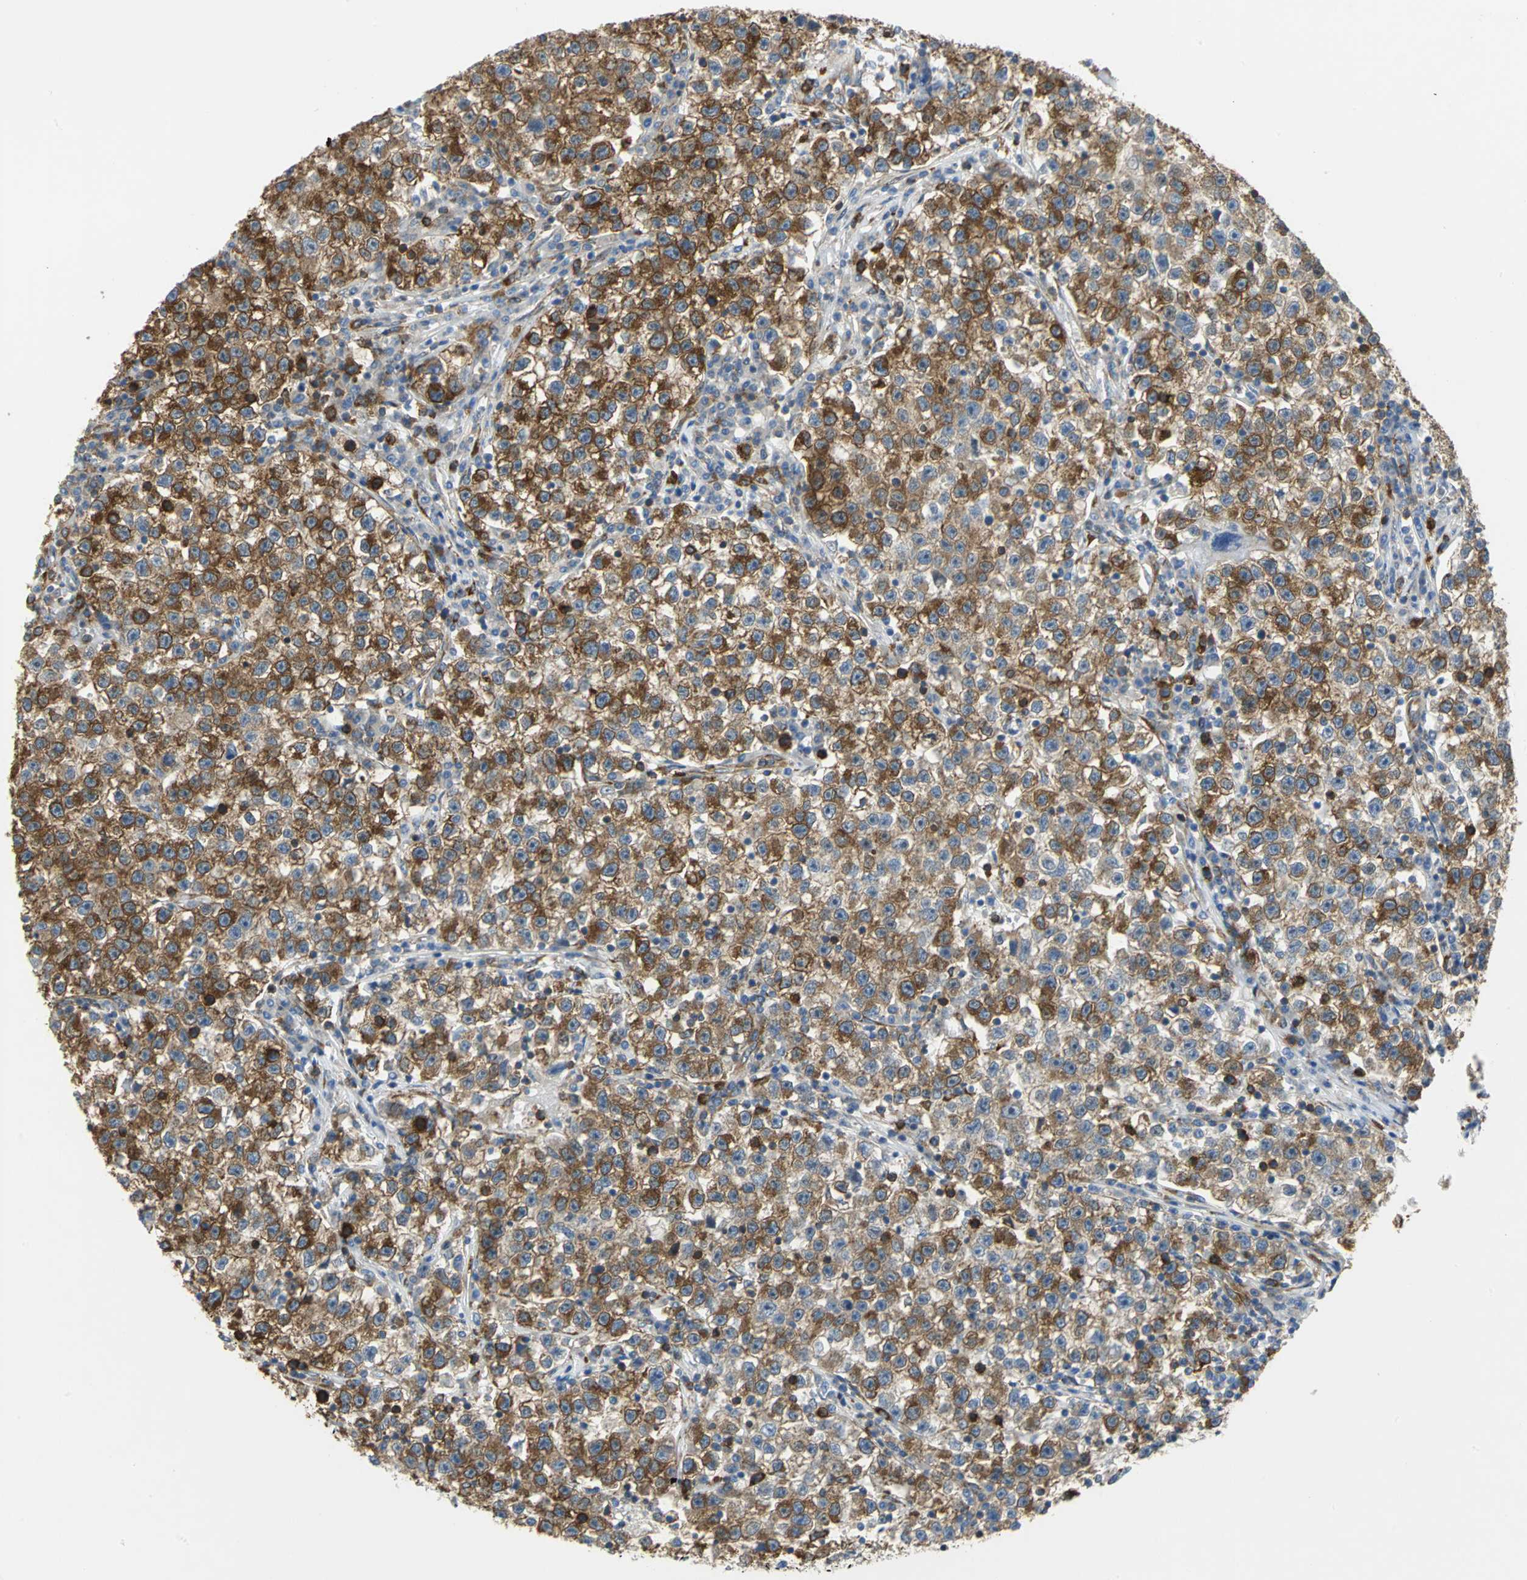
{"staining": {"intensity": "strong", "quantity": ">75%", "location": "cytoplasmic/membranous"}, "tissue": "testis cancer", "cell_type": "Tumor cells", "image_type": "cancer", "snomed": [{"axis": "morphology", "description": "Seminoma, NOS"}, {"axis": "topography", "description": "Testis"}], "caption": "IHC of human testis seminoma reveals high levels of strong cytoplasmic/membranous positivity in about >75% of tumor cells. (brown staining indicates protein expression, while blue staining denotes nuclei).", "gene": "YBX1", "patient": {"sex": "male", "age": 22}}